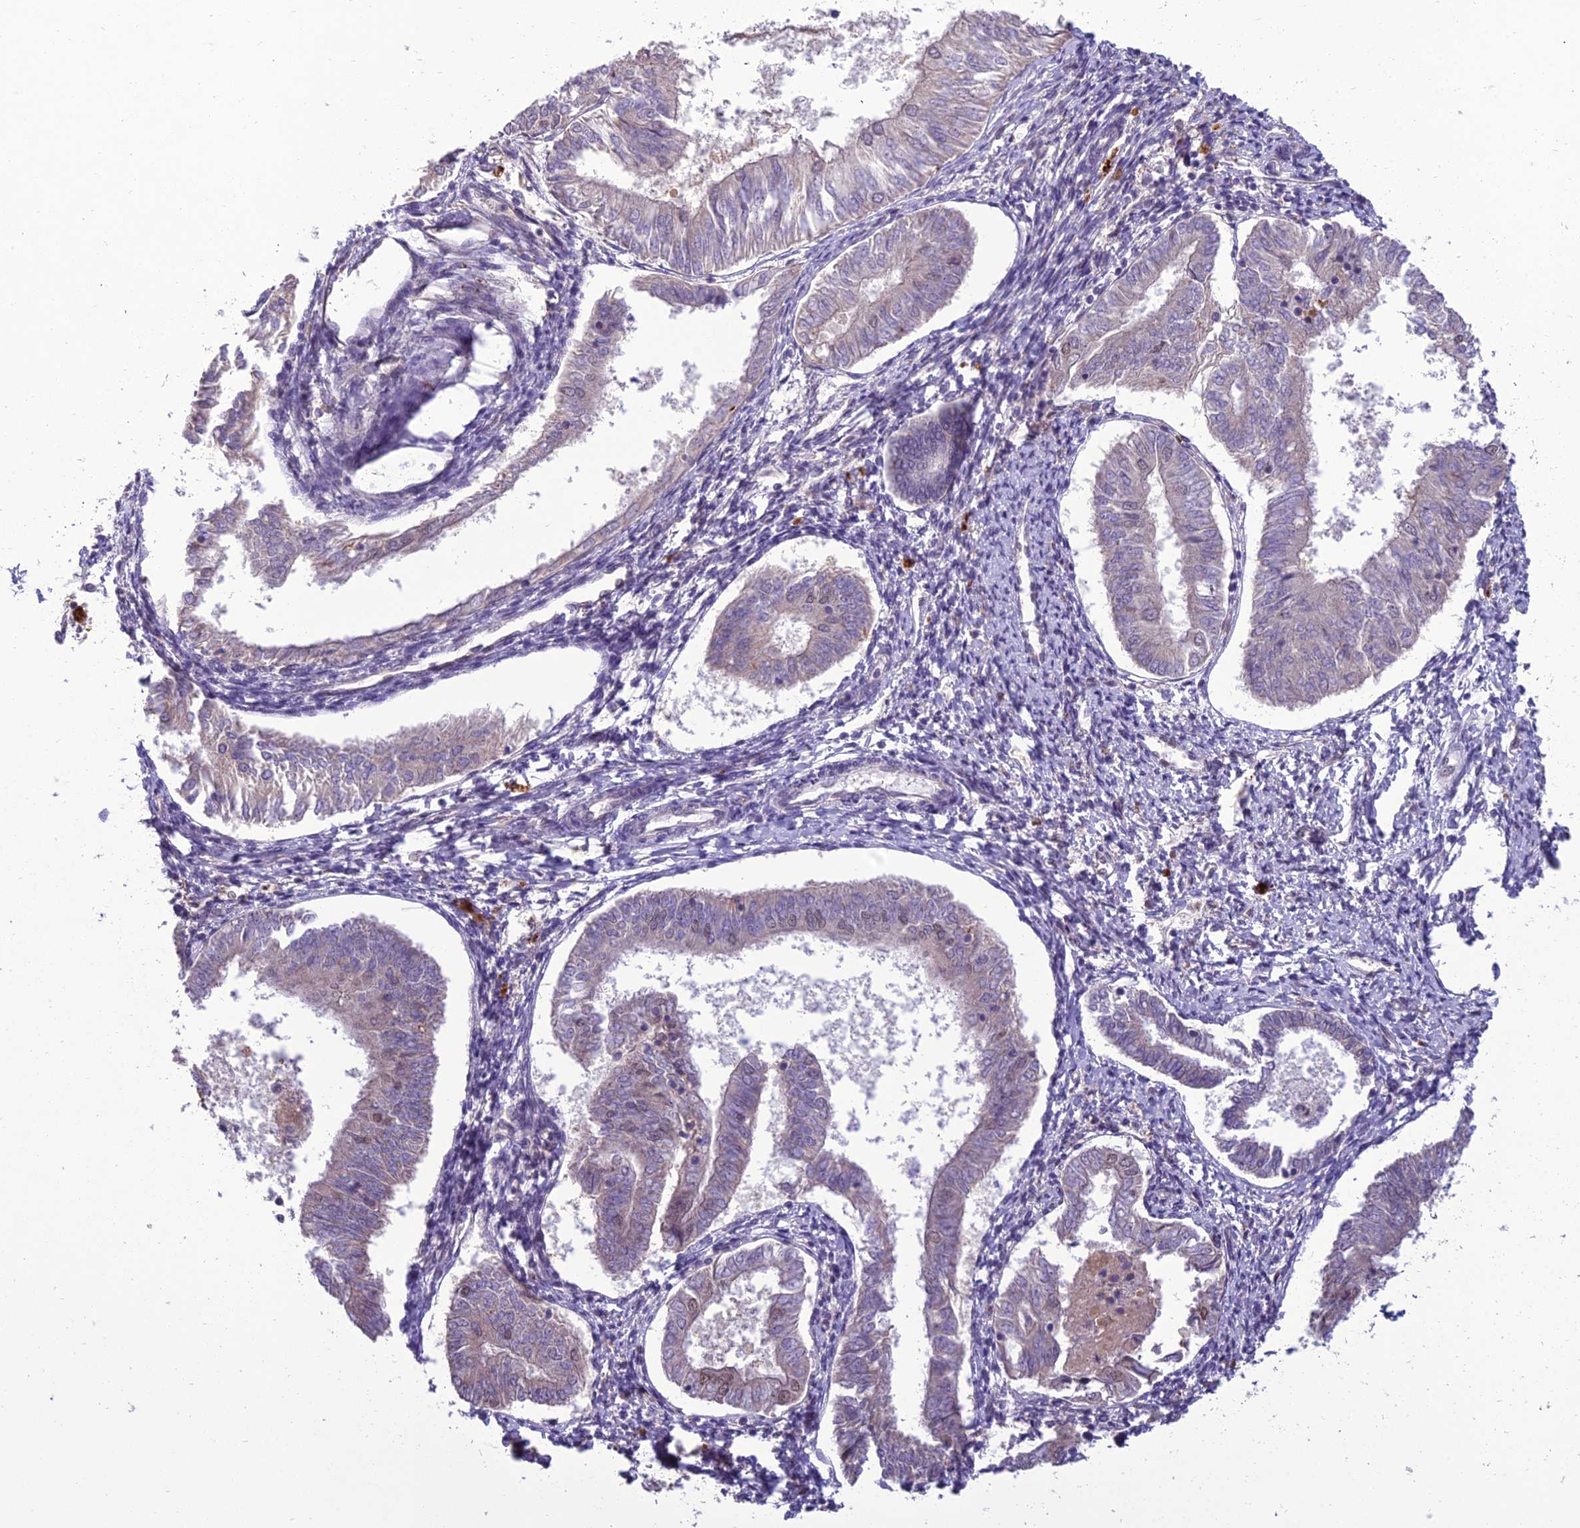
{"staining": {"intensity": "negative", "quantity": "none", "location": "none"}, "tissue": "endometrial cancer", "cell_type": "Tumor cells", "image_type": "cancer", "snomed": [{"axis": "morphology", "description": "Adenocarcinoma, NOS"}, {"axis": "topography", "description": "Endometrium"}], "caption": "Endometrial cancer was stained to show a protein in brown. There is no significant staining in tumor cells. (DAB IHC, high magnification).", "gene": "RANBP3", "patient": {"sex": "female", "age": 58}}